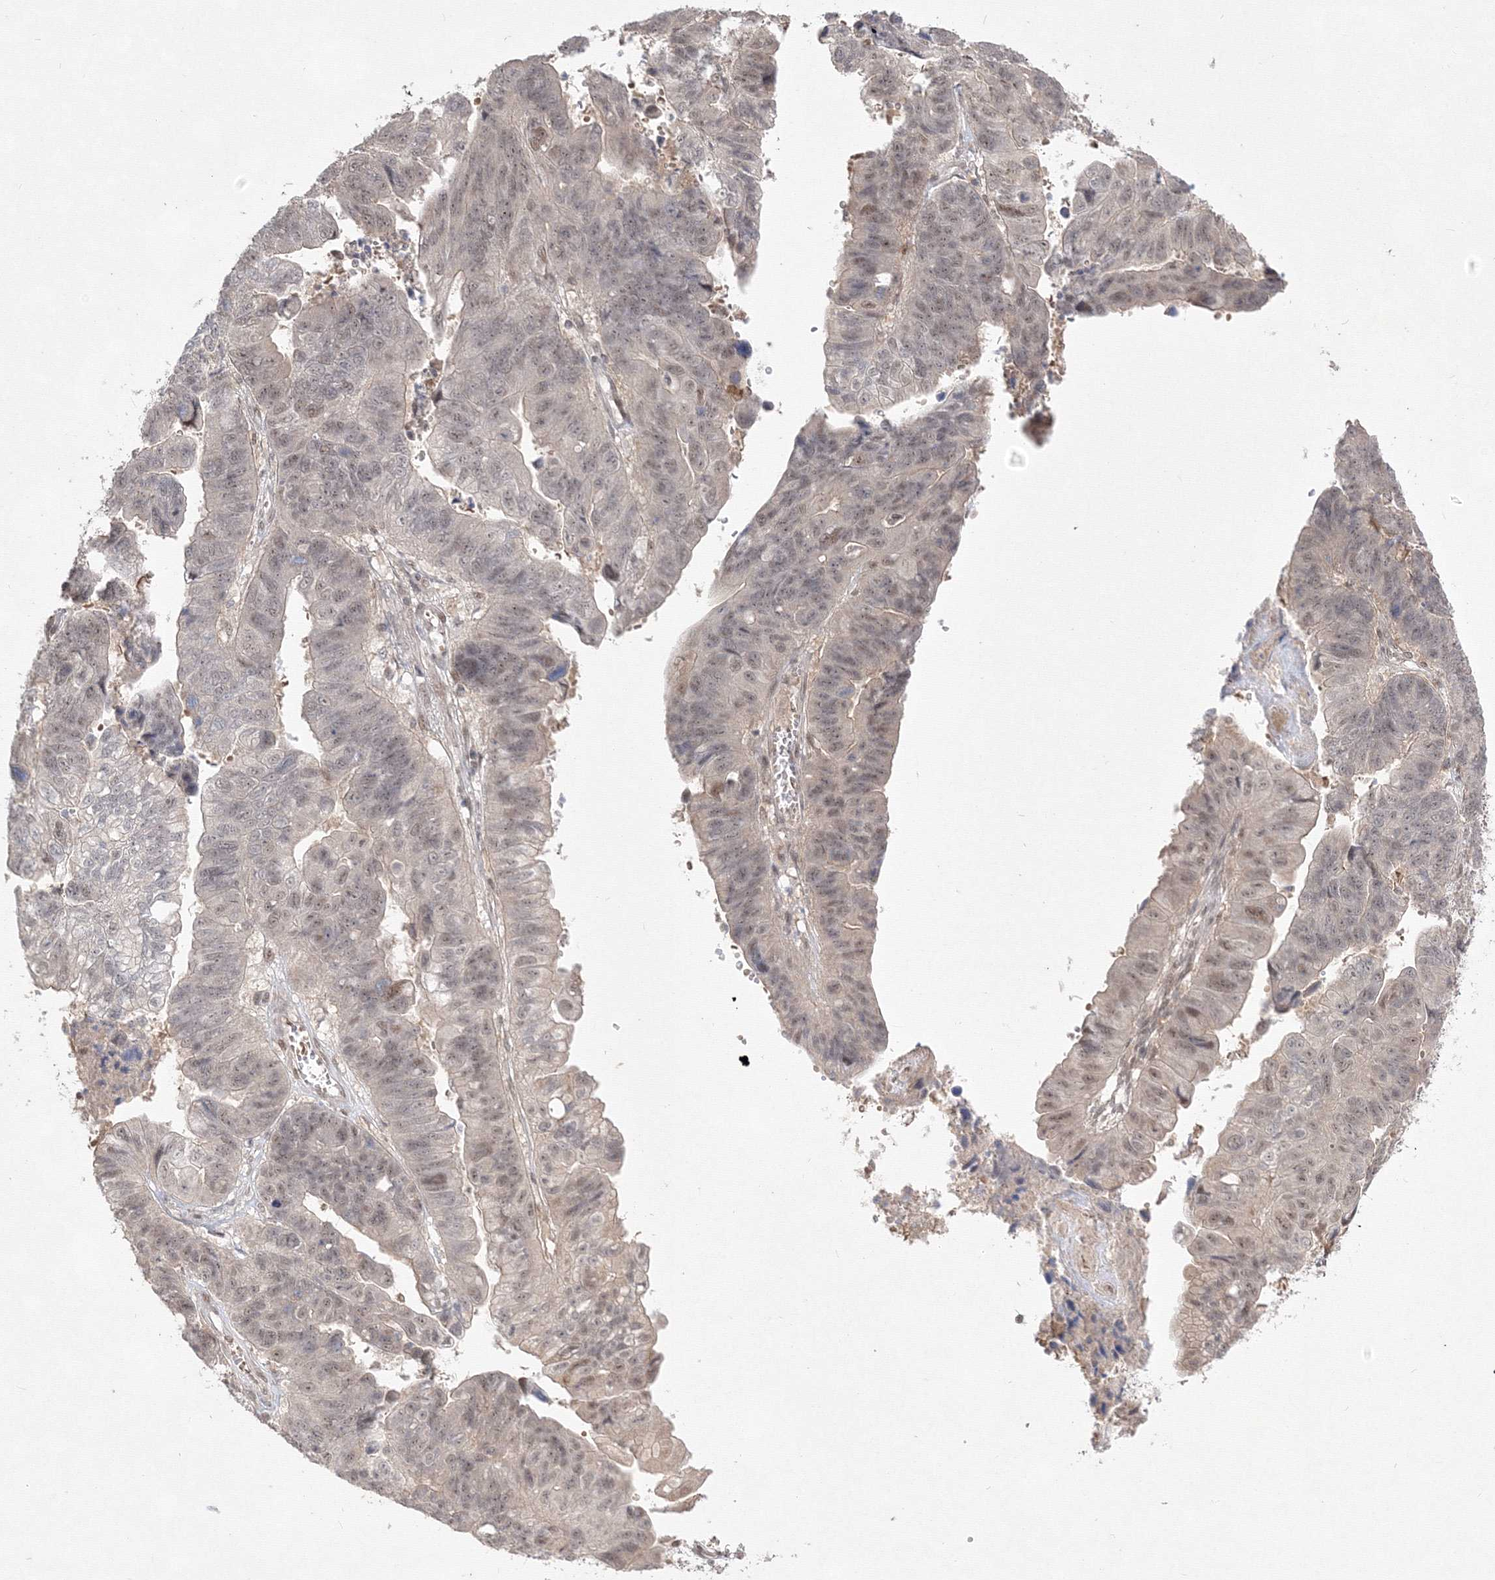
{"staining": {"intensity": "weak", "quantity": ">75%", "location": "nuclear"}, "tissue": "stomach cancer", "cell_type": "Tumor cells", "image_type": "cancer", "snomed": [{"axis": "morphology", "description": "Adenocarcinoma, NOS"}, {"axis": "topography", "description": "Stomach"}], "caption": "Immunohistochemical staining of stomach cancer (adenocarcinoma) reveals low levels of weak nuclear protein staining in approximately >75% of tumor cells. Nuclei are stained in blue.", "gene": "COPS4", "patient": {"sex": "male", "age": 59}}